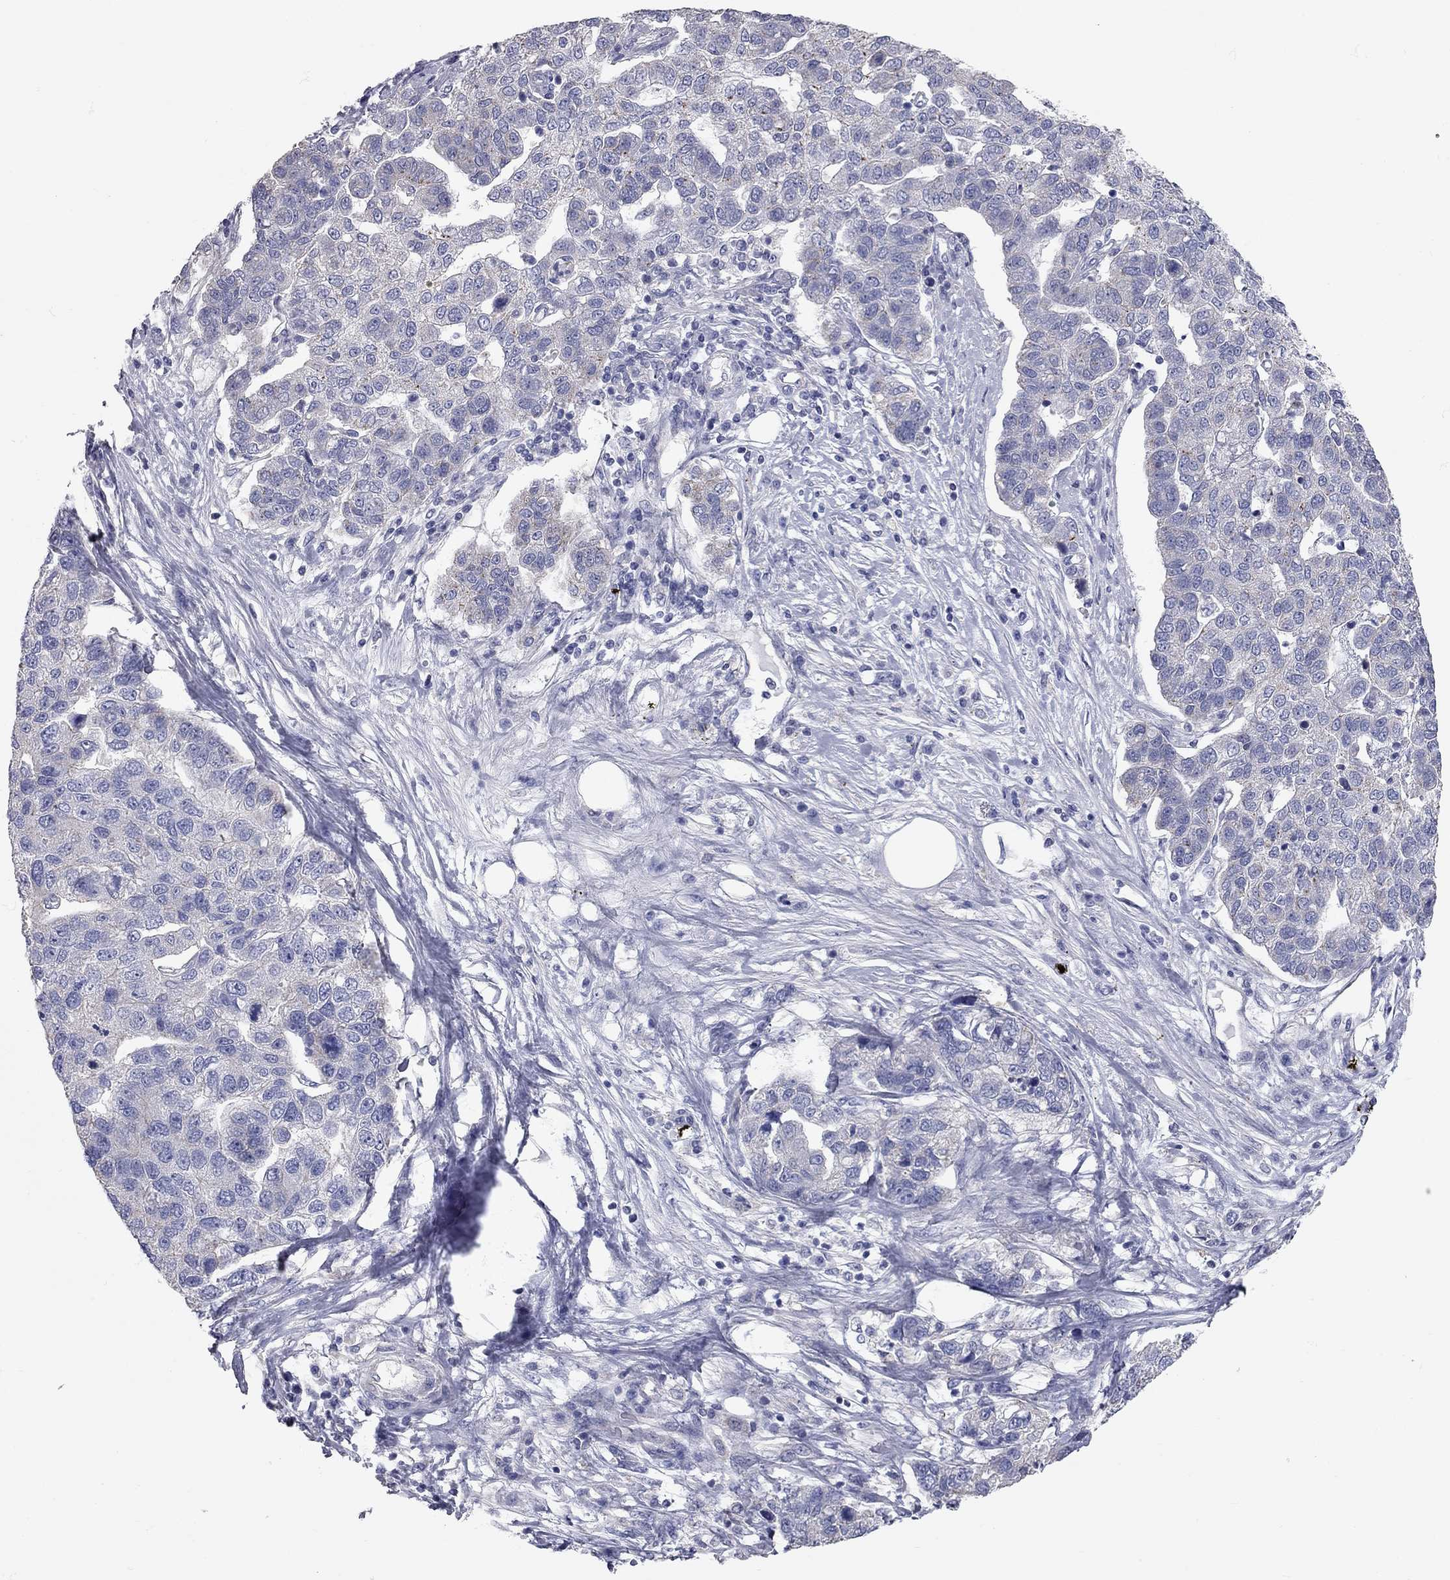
{"staining": {"intensity": "negative", "quantity": "none", "location": "none"}, "tissue": "pancreatic cancer", "cell_type": "Tumor cells", "image_type": "cancer", "snomed": [{"axis": "morphology", "description": "Adenocarcinoma, NOS"}, {"axis": "topography", "description": "Pancreas"}], "caption": "A photomicrograph of pancreatic cancer (adenocarcinoma) stained for a protein exhibits no brown staining in tumor cells. (DAB (3,3'-diaminobenzidine) immunohistochemistry (IHC) with hematoxylin counter stain).", "gene": "C10orf90", "patient": {"sex": "female", "age": 61}}